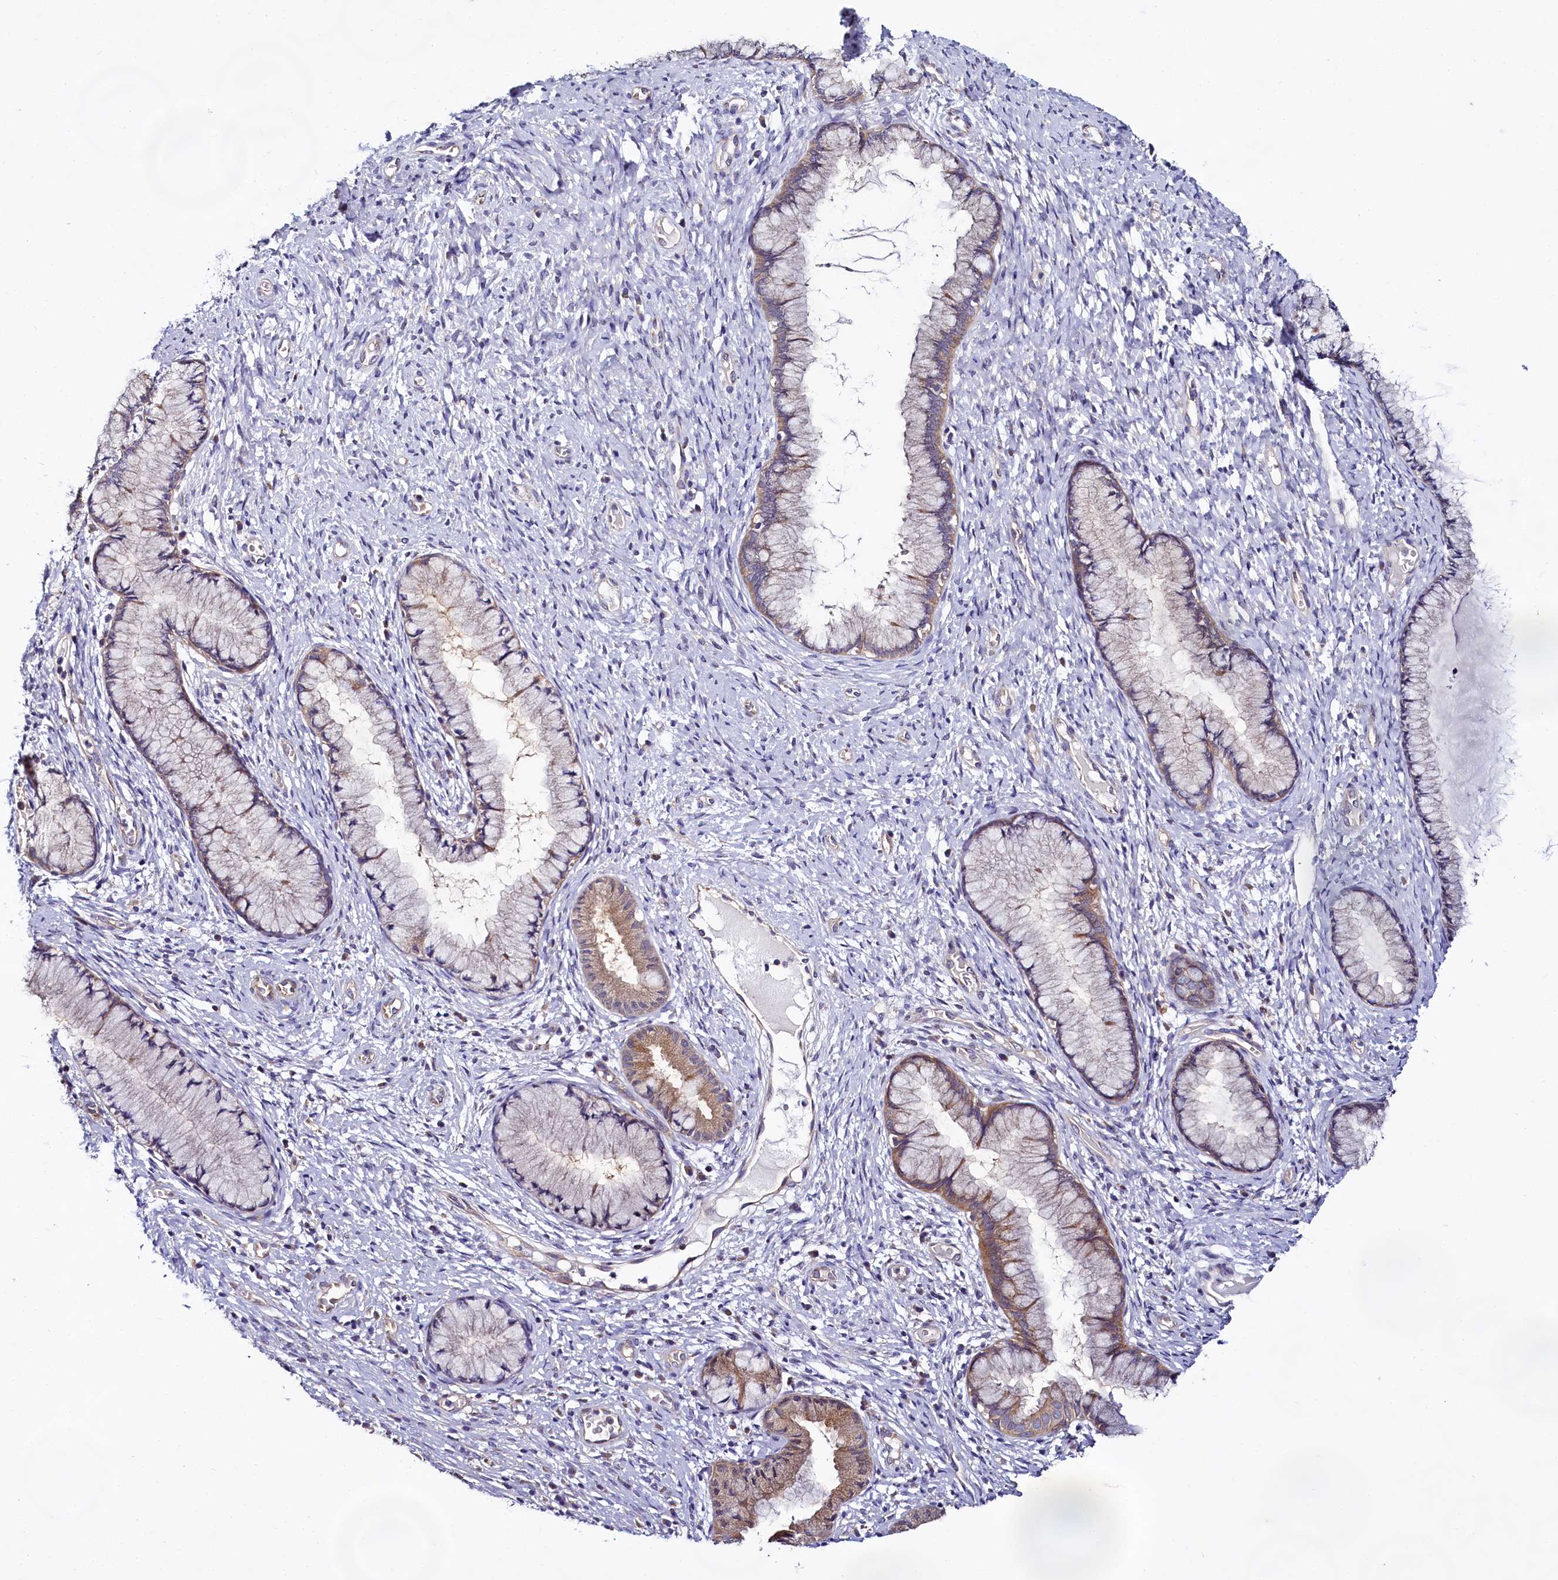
{"staining": {"intensity": "moderate", "quantity": "25%-75%", "location": "cytoplasmic/membranous"}, "tissue": "cervix", "cell_type": "Glandular cells", "image_type": "normal", "snomed": [{"axis": "morphology", "description": "Normal tissue, NOS"}, {"axis": "topography", "description": "Cervix"}], "caption": "Cervix stained for a protein (brown) reveals moderate cytoplasmic/membranous positive staining in about 25%-75% of glandular cells.", "gene": "CEP295", "patient": {"sex": "female", "age": 42}}